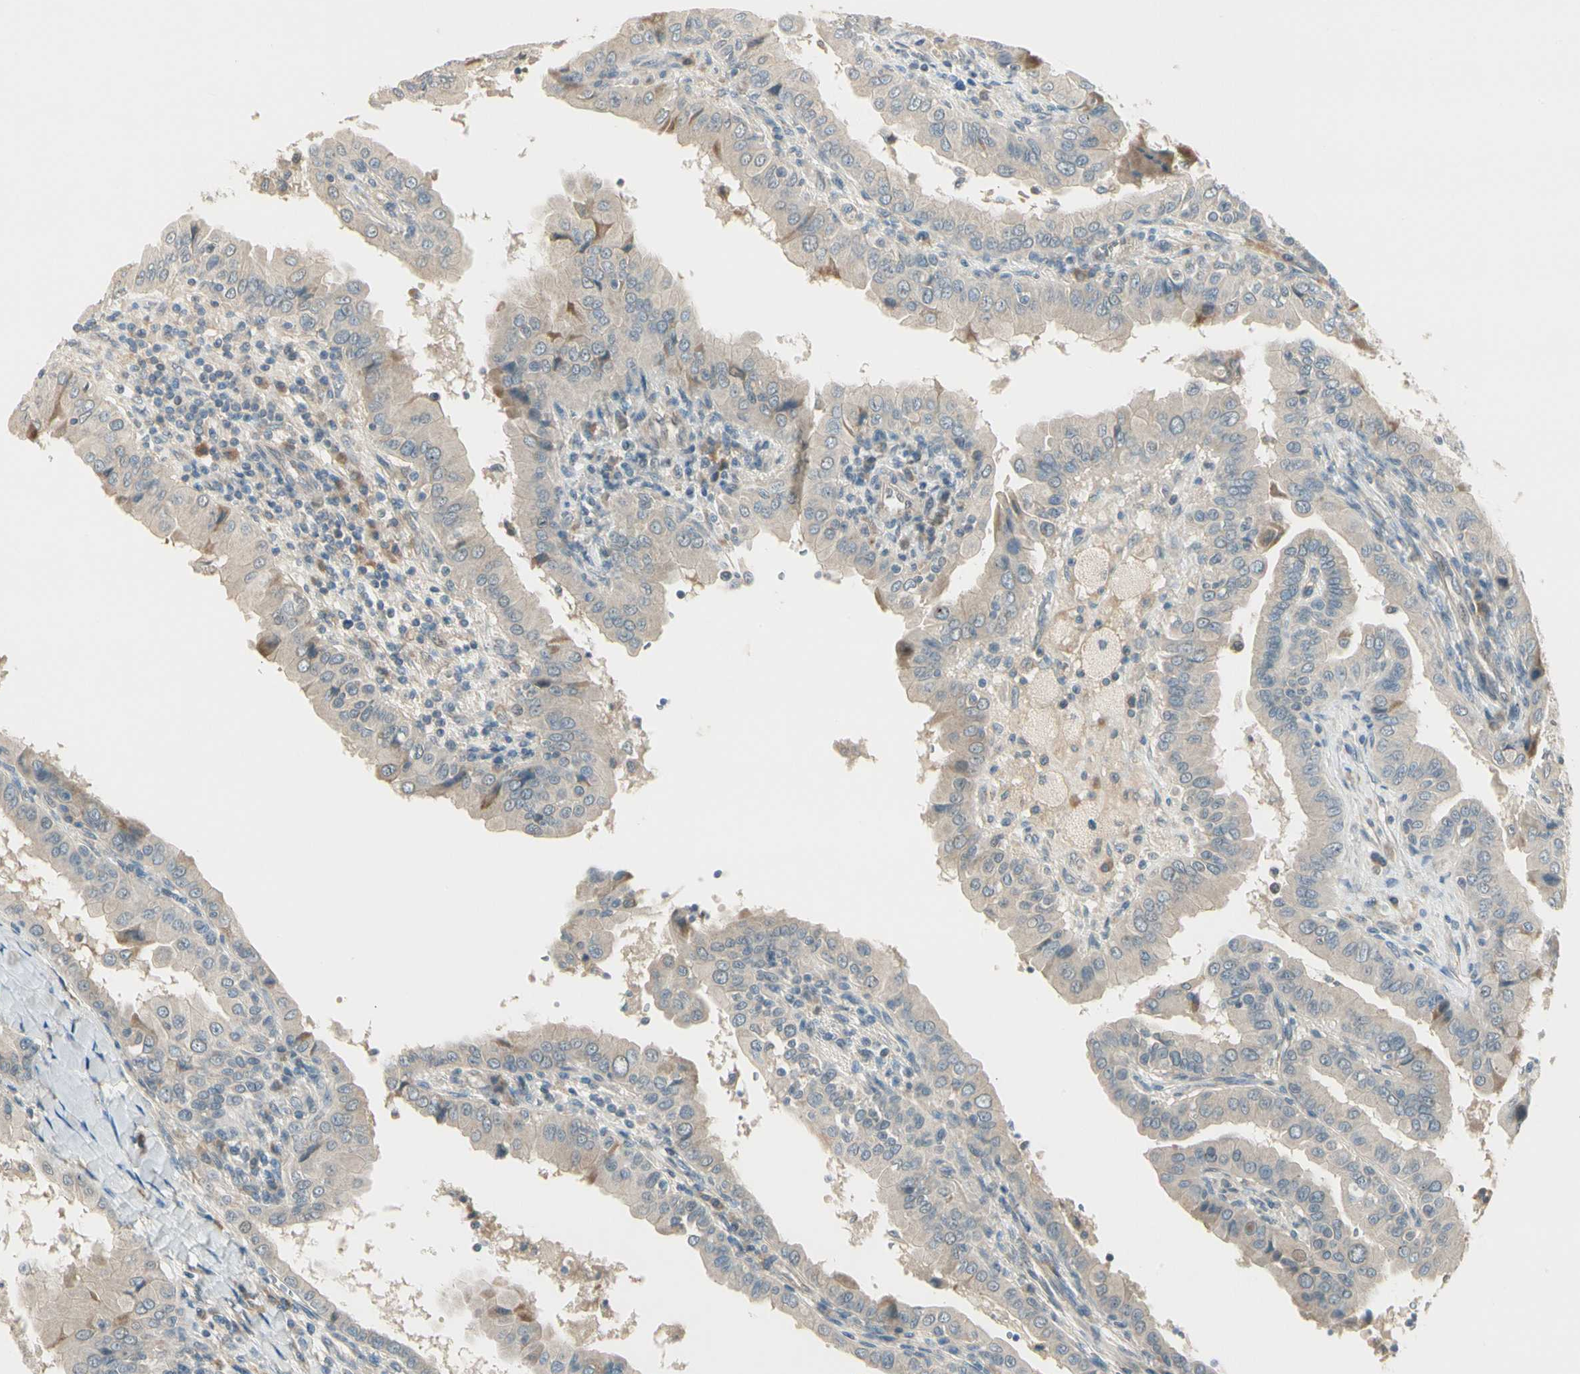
{"staining": {"intensity": "negative", "quantity": "none", "location": "none"}, "tissue": "thyroid cancer", "cell_type": "Tumor cells", "image_type": "cancer", "snomed": [{"axis": "morphology", "description": "Papillary adenocarcinoma, NOS"}, {"axis": "topography", "description": "Thyroid gland"}], "caption": "Human papillary adenocarcinoma (thyroid) stained for a protein using IHC demonstrates no expression in tumor cells.", "gene": "PCDHB15", "patient": {"sex": "male", "age": 33}}